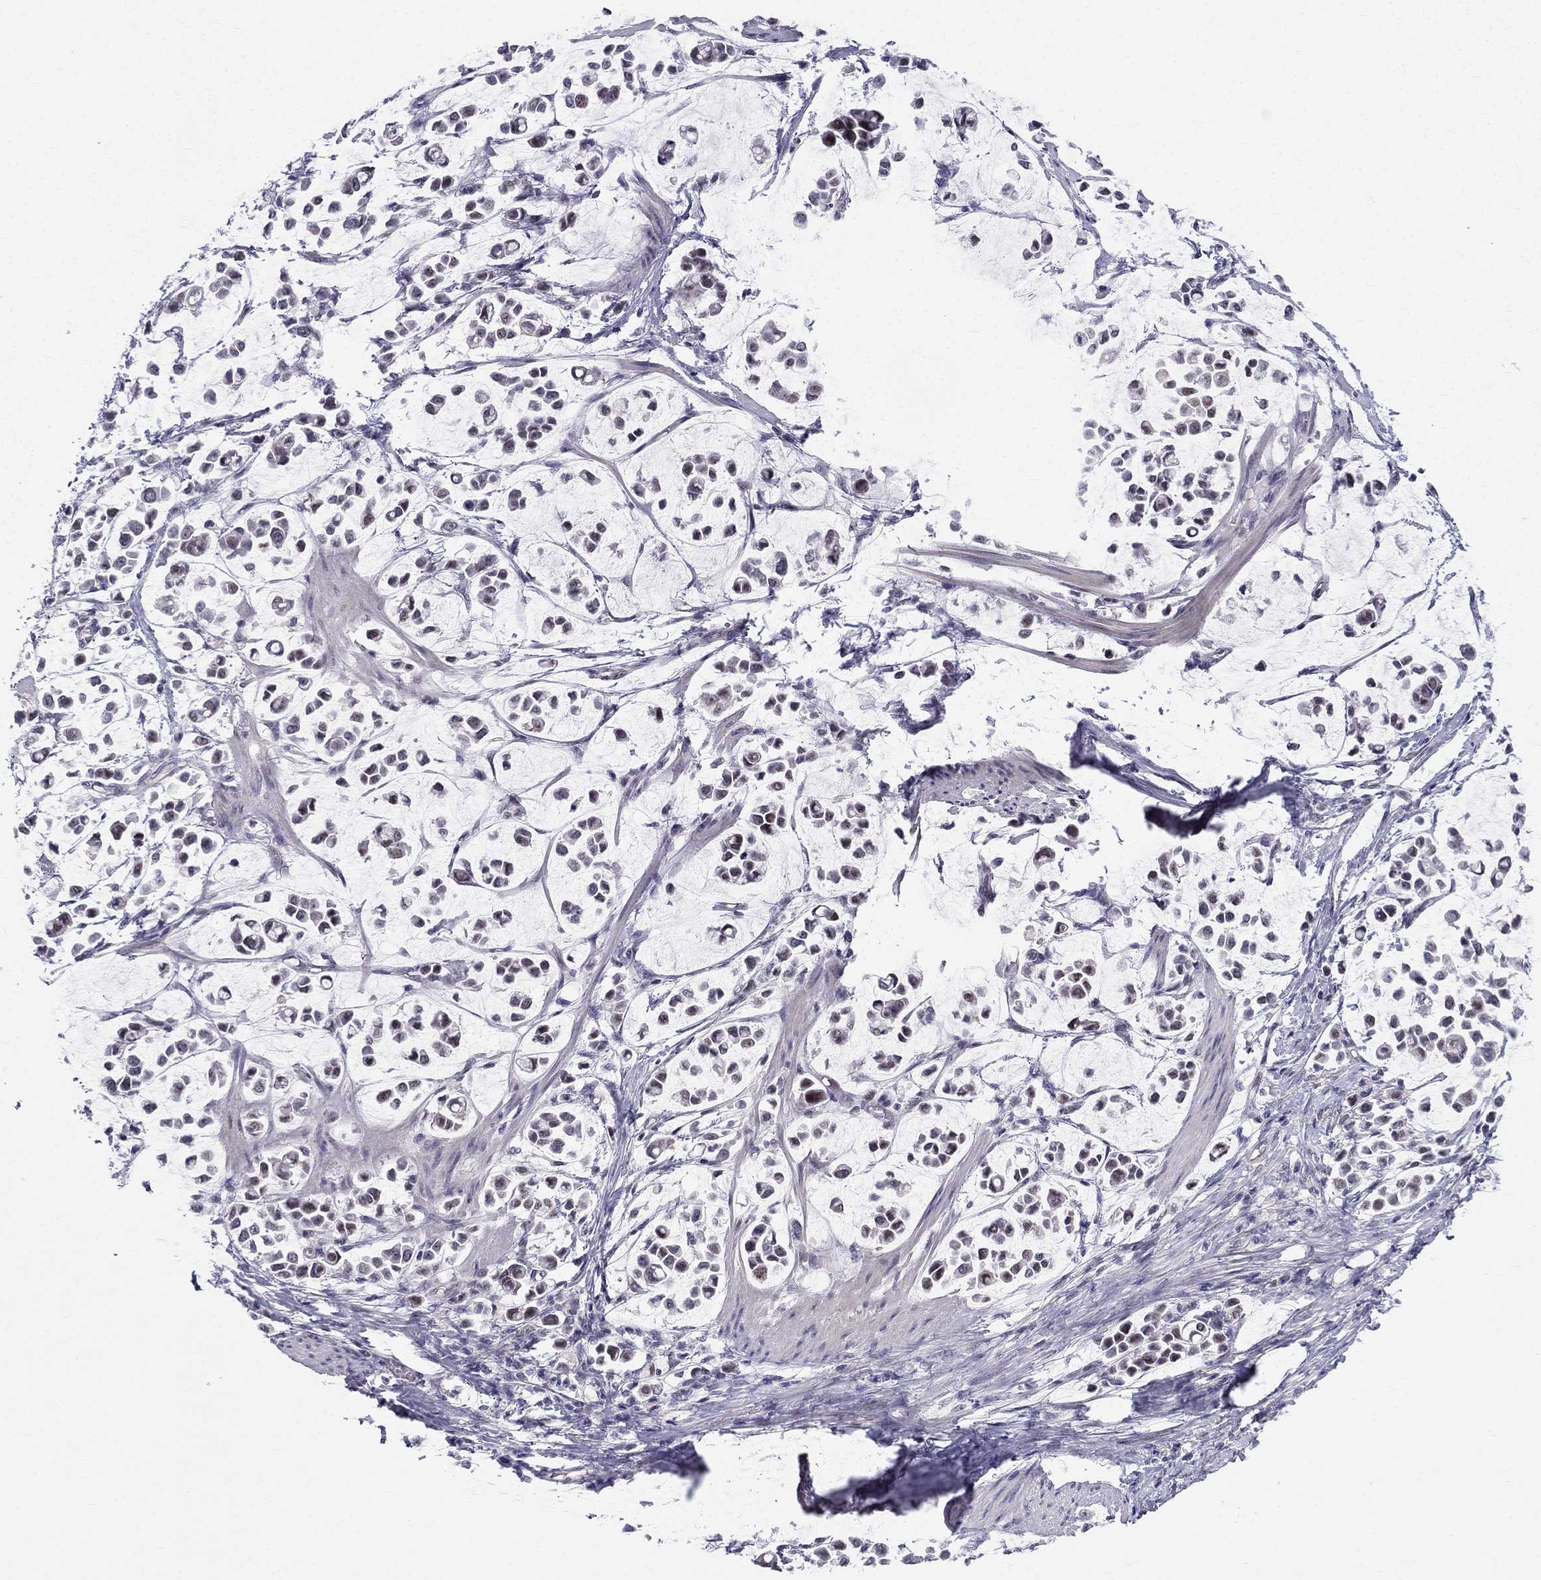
{"staining": {"intensity": "negative", "quantity": "none", "location": "none"}, "tissue": "stomach cancer", "cell_type": "Tumor cells", "image_type": "cancer", "snomed": [{"axis": "morphology", "description": "Adenocarcinoma, NOS"}, {"axis": "topography", "description": "Stomach"}], "caption": "Photomicrograph shows no significant protein expression in tumor cells of adenocarcinoma (stomach). (DAB (3,3'-diaminobenzidine) immunohistochemistry visualized using brightfield microscopy, high magnification).", "gene": "BAG5", "patient": {"sex": "male", "age": 82}}